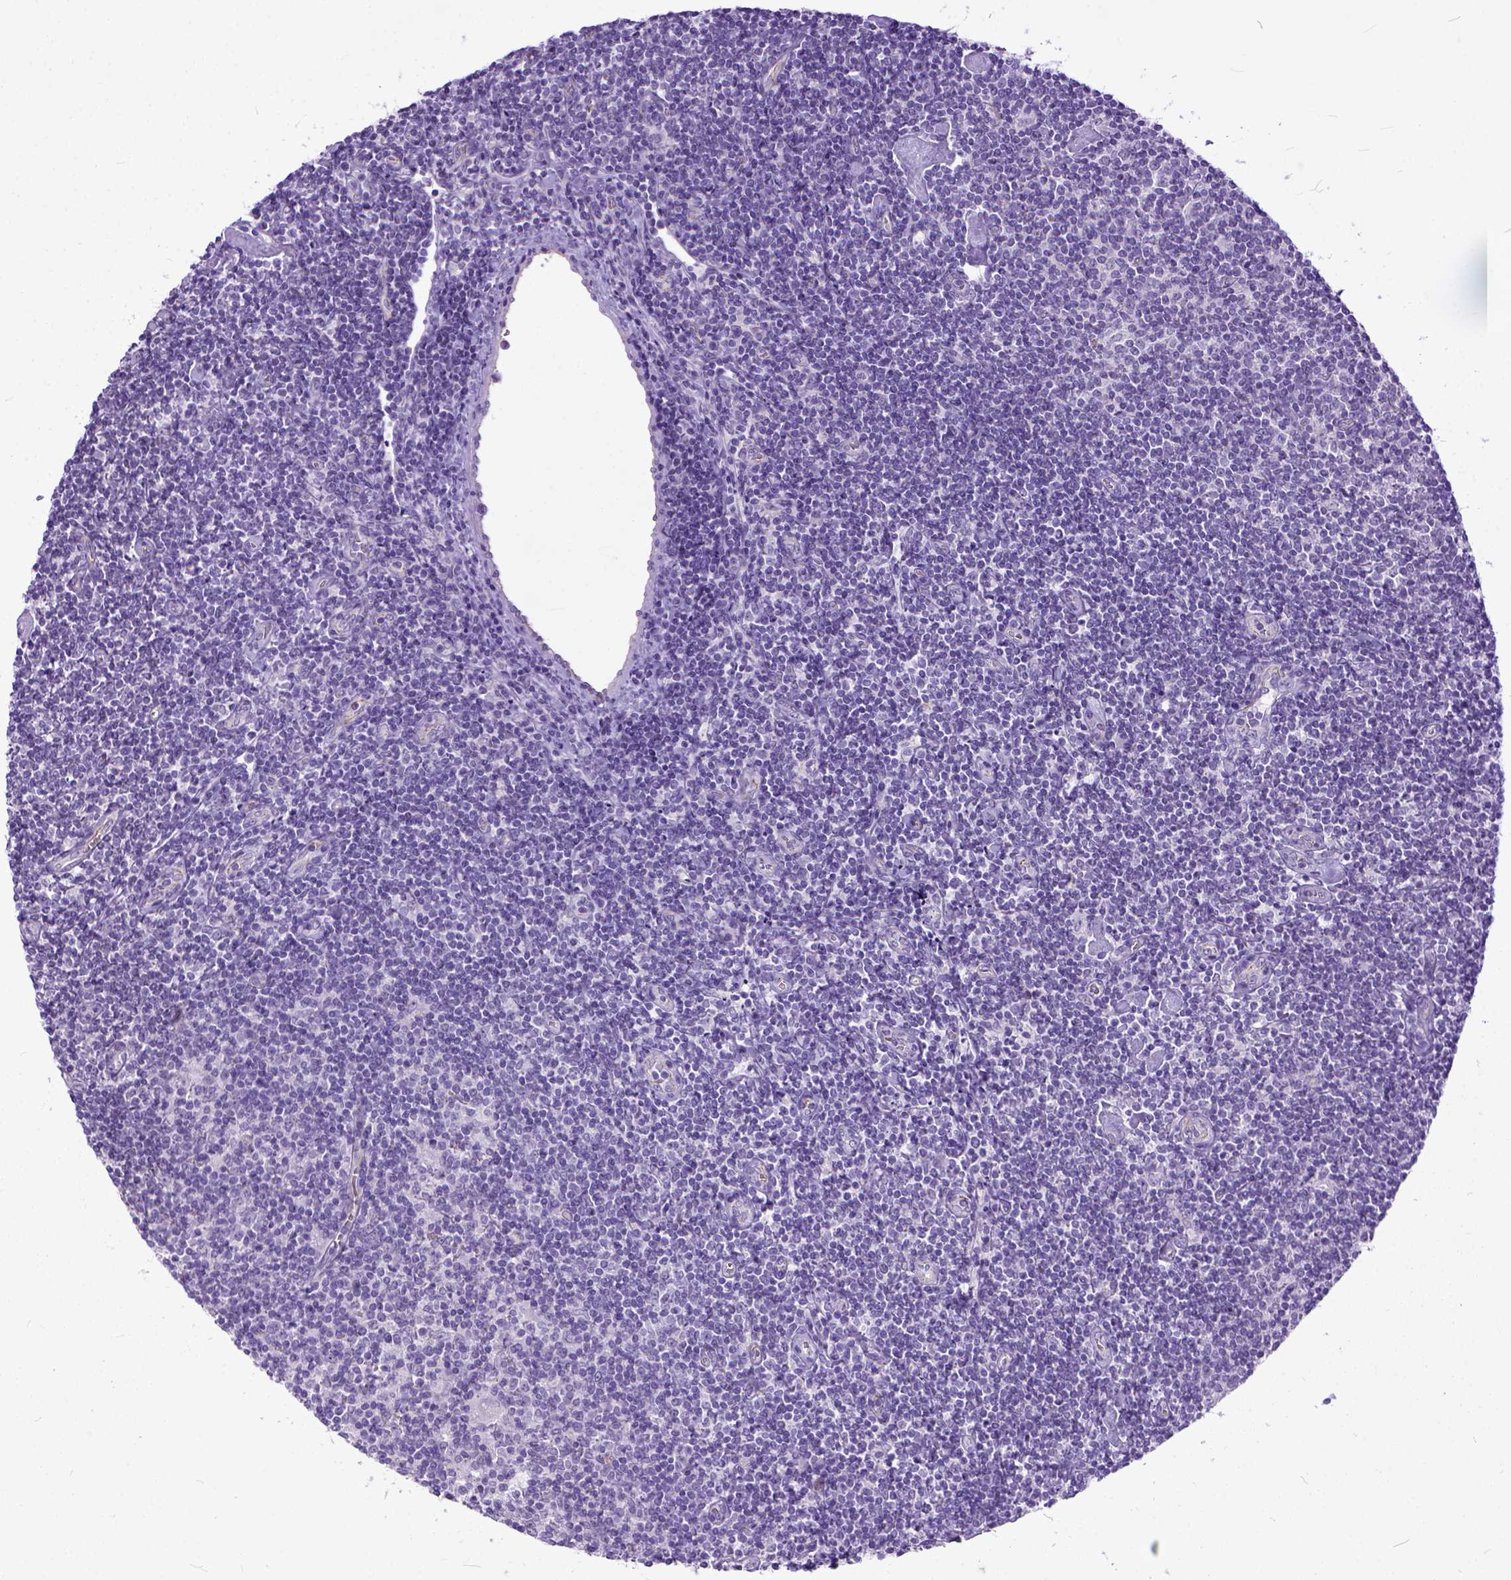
{"staining": {"intensity": "negative", "quantity": "none", "location": "none"}, "tissue": "lymphoma", "cell_type": "Tumor cells", "image_type": "cancer", "snomed": [{"axis": "morphology", "description": "Hodgkin's disease, NOS"}, {"axis": "topography", "description": "Lymph node"}], "caption": "DAB (3,3'-diaminobenzidine) immunohistochemical staining of Hodgkin's disease shows no significant staining in tumor cells.", "gene": "ADGRF1", "patient": {"sex": "male", "age": 40}}